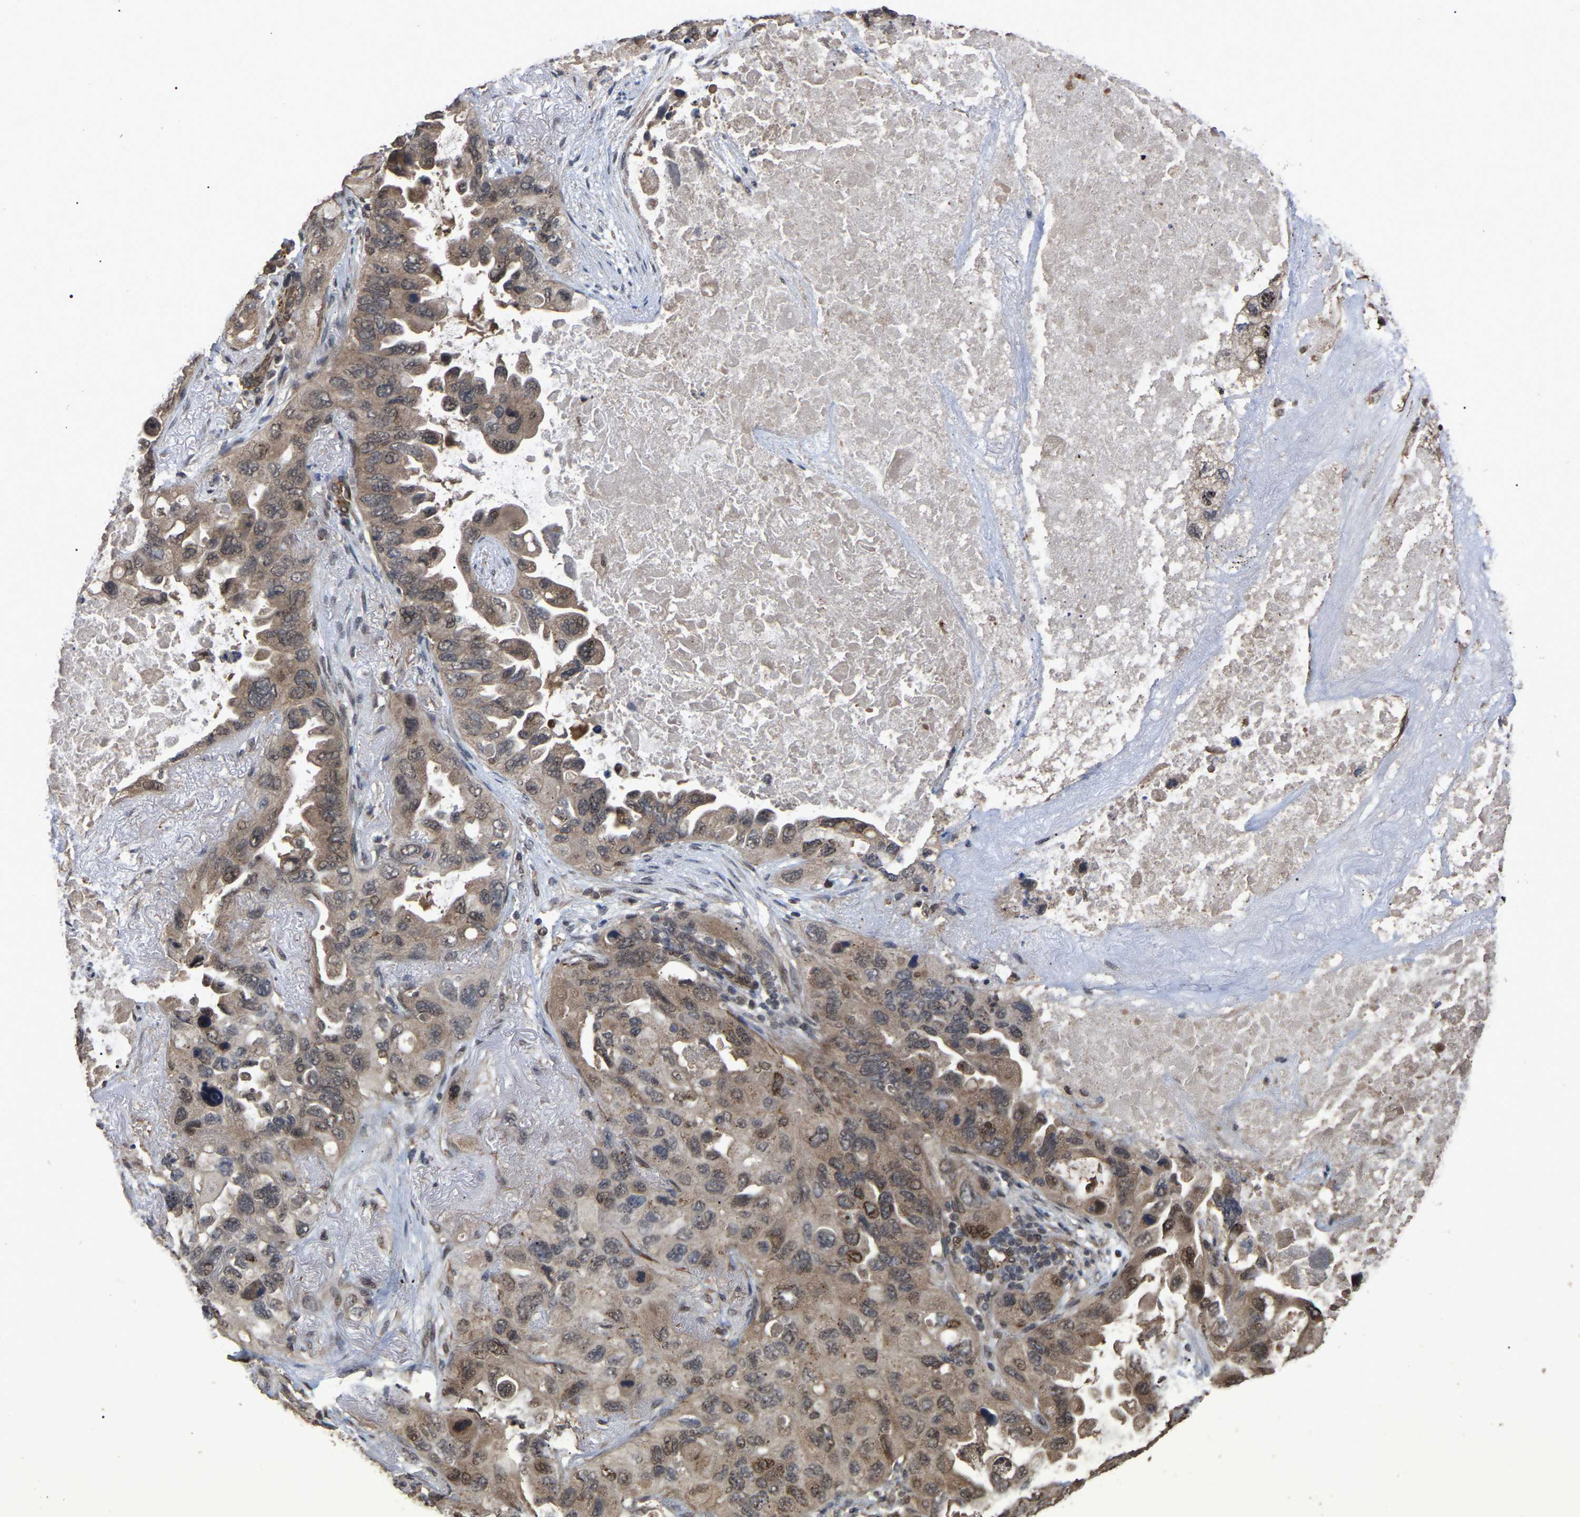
{"staining": {"intensity": "moderate", "quantity": ">75%", "location": "cytoplasmic/membranous"}, "tissue": "lung cancer", "cell_type": "Tumor cells", "image_type": "cancer", "snomed": [{"axis": "morphology", "description": "Squamous cell carcinoma, NOS"}, {"axis": "topography", "description": "Lung"}], "caption": "Immunohistochemistry (IHC) micrograph of neoplastic tissue: lung squamous cell carcinoma stained using immunohistochemistry (IHC) displays medium levels of moderate protein expression localized specifically in the cytoplasmic/membranous of tumor cells, appearing as a cytoplasmic/membranous brown color.", "gene": "FAM161B", "patient": {"sex": "female", "age": 73}}